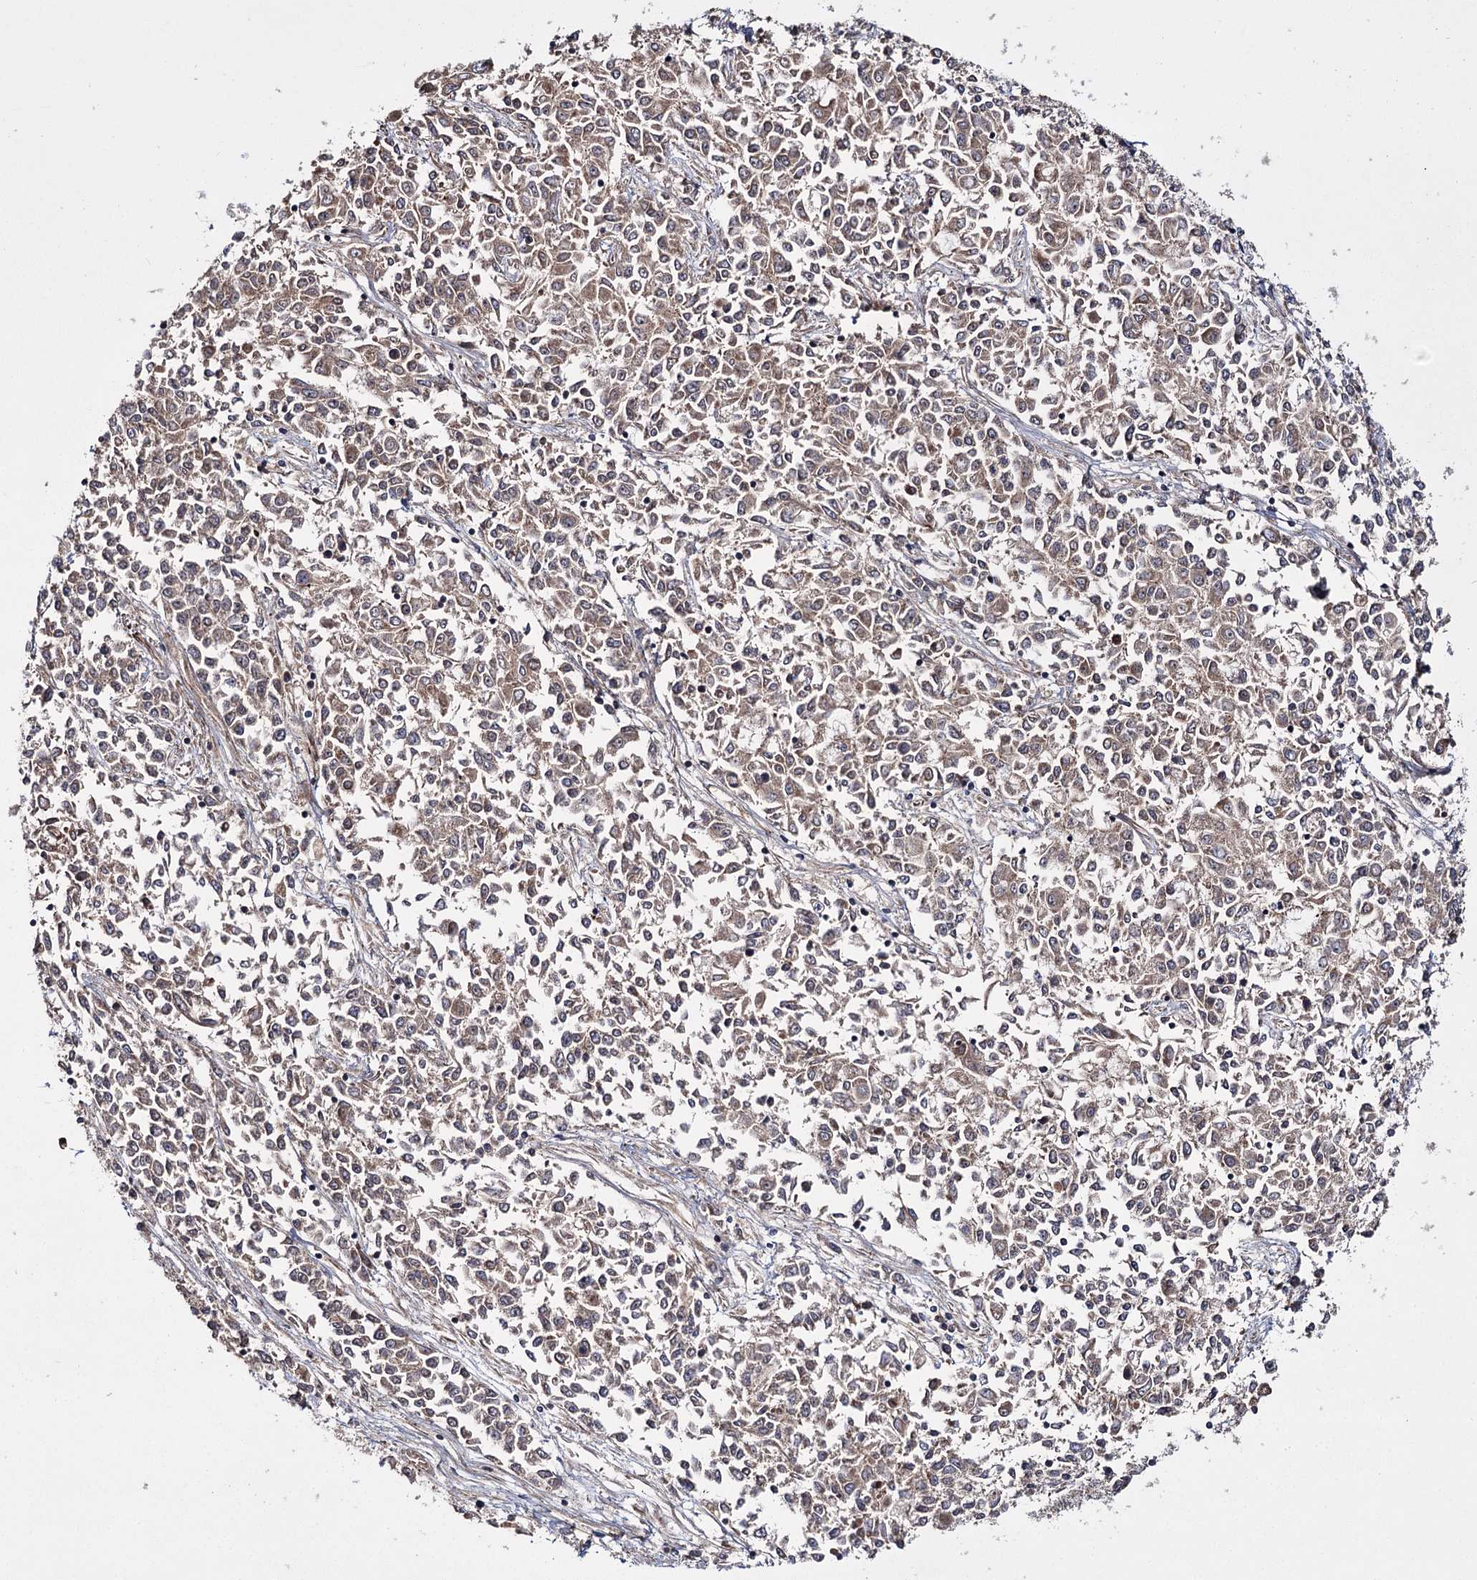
{"staining": {"intensity": "weak", "quantity": ">75%", "location": "cytoplasmic/membranous"}, "tissue": "endometrial cancer", "cell_type": "Tumor cells", "image_type": "cancer", "snomed": [{"axis": "morphology", "description": "Adenocarcinoma, NOS"}, {"axis": "topography", "description": "Endometrium"}], "caption": "Protein analysis of endometrial cancer (adenocarcinoma) tissue shows weak cytoplasmic/membranous positivity in approximately >75% of tumor cells. Nuclei are stained in blue.", "gene": "HECTD2", "patient": {"sex": "female", "age": 50}}